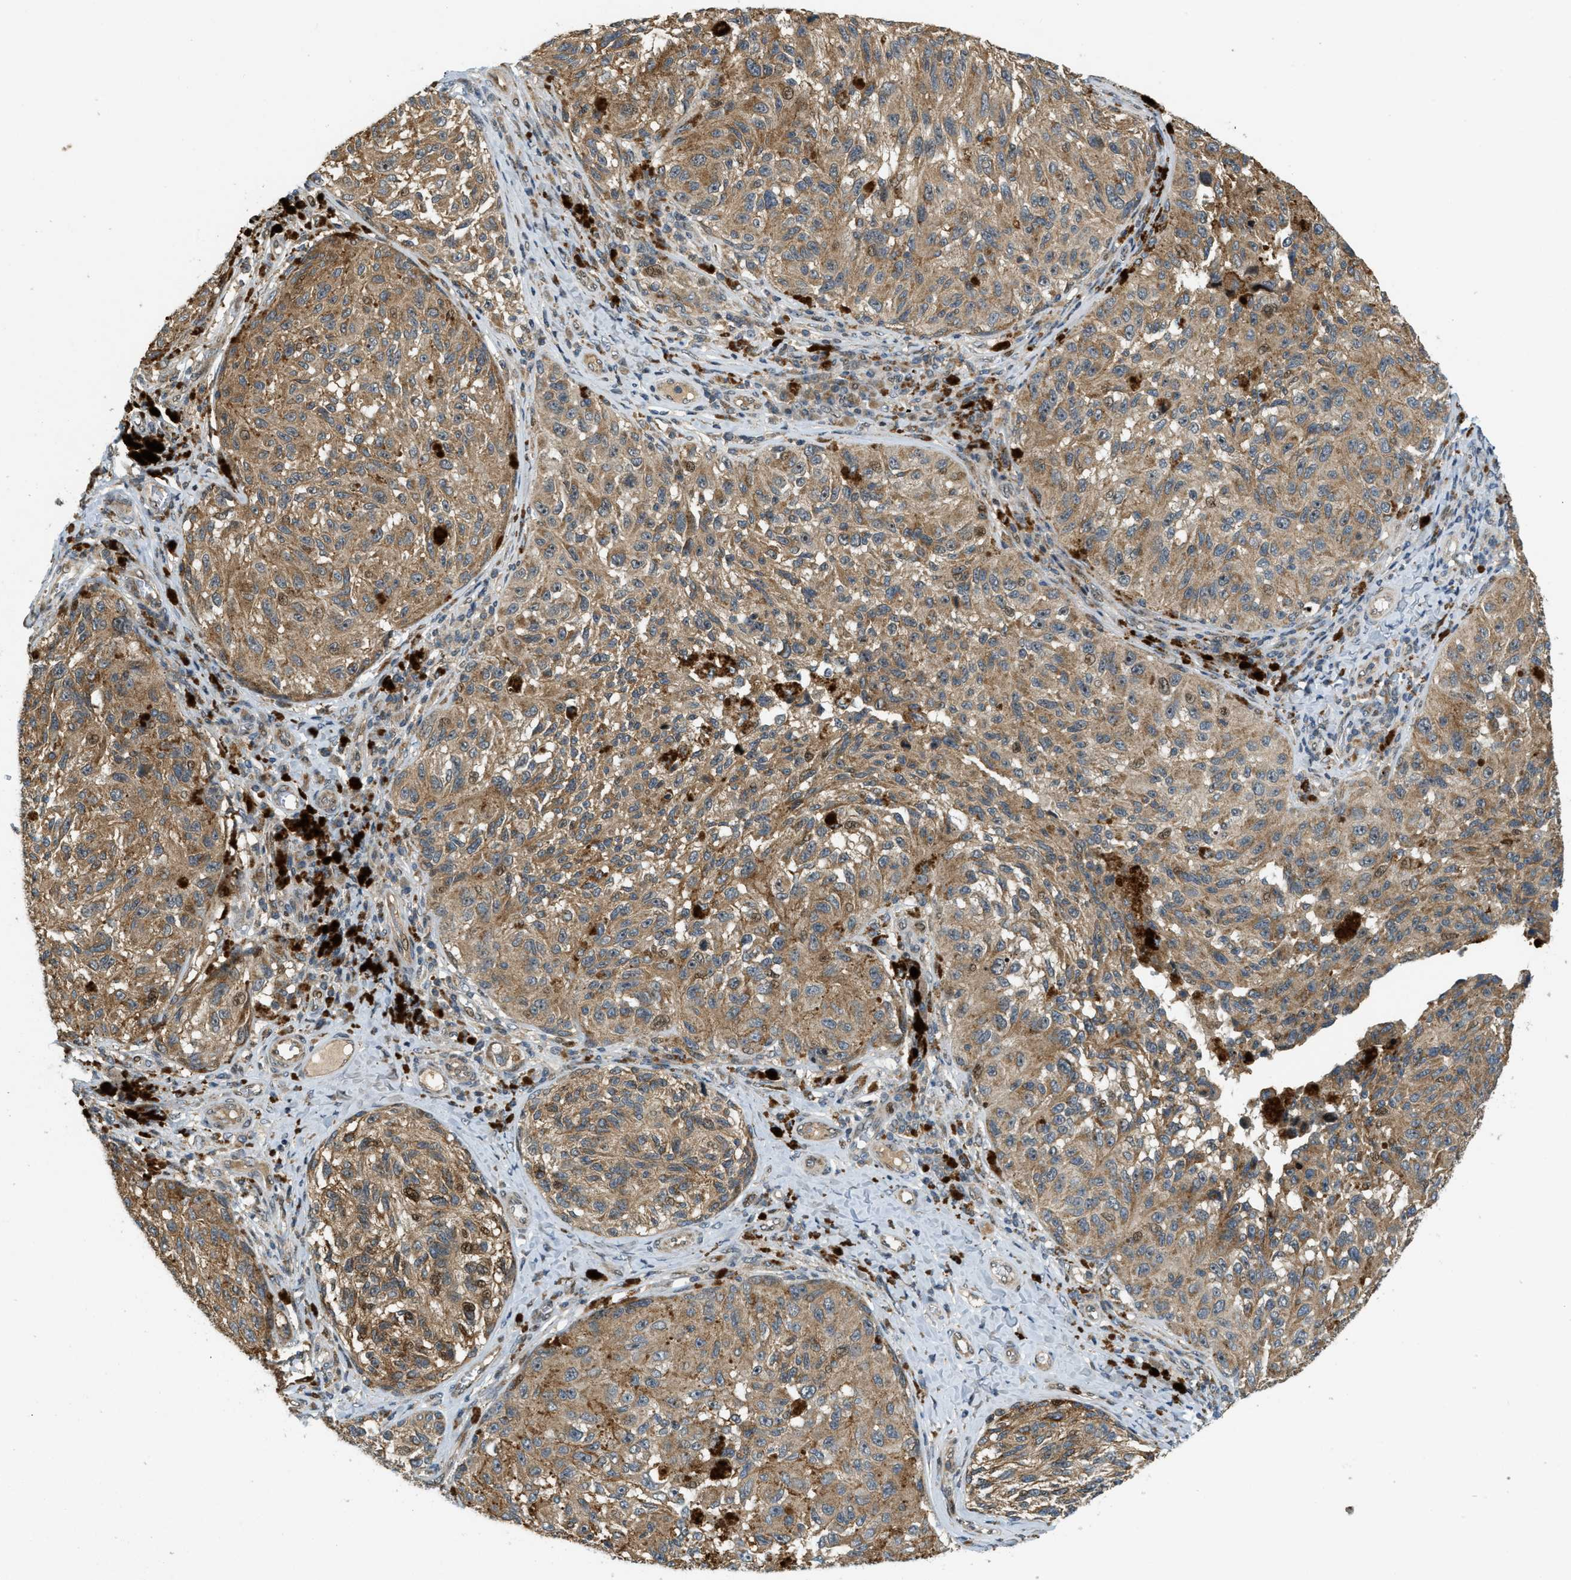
{"staining": {"intensity": "moderate", "quantity": ">75%", "location": "cytoplasmic/membranous,nuclear"}, "tissue": "melanoma", "cell_type": "Tumor cells", "image_type": "cancer", "snomed": [{"axis": "morphology", "description": "Malignant melanoma, NOS"}, {"axis": "topography", "description": "Skin"}], "caption": "About >75% of tumor cells in malignant melanoma show moderate cytoplasmic/membranous and nuclear protein staining as visualized by brown immunohistochemical staining.", "gene": "TRAPPC14", "patient": {"sex": "female", "age": 73}}